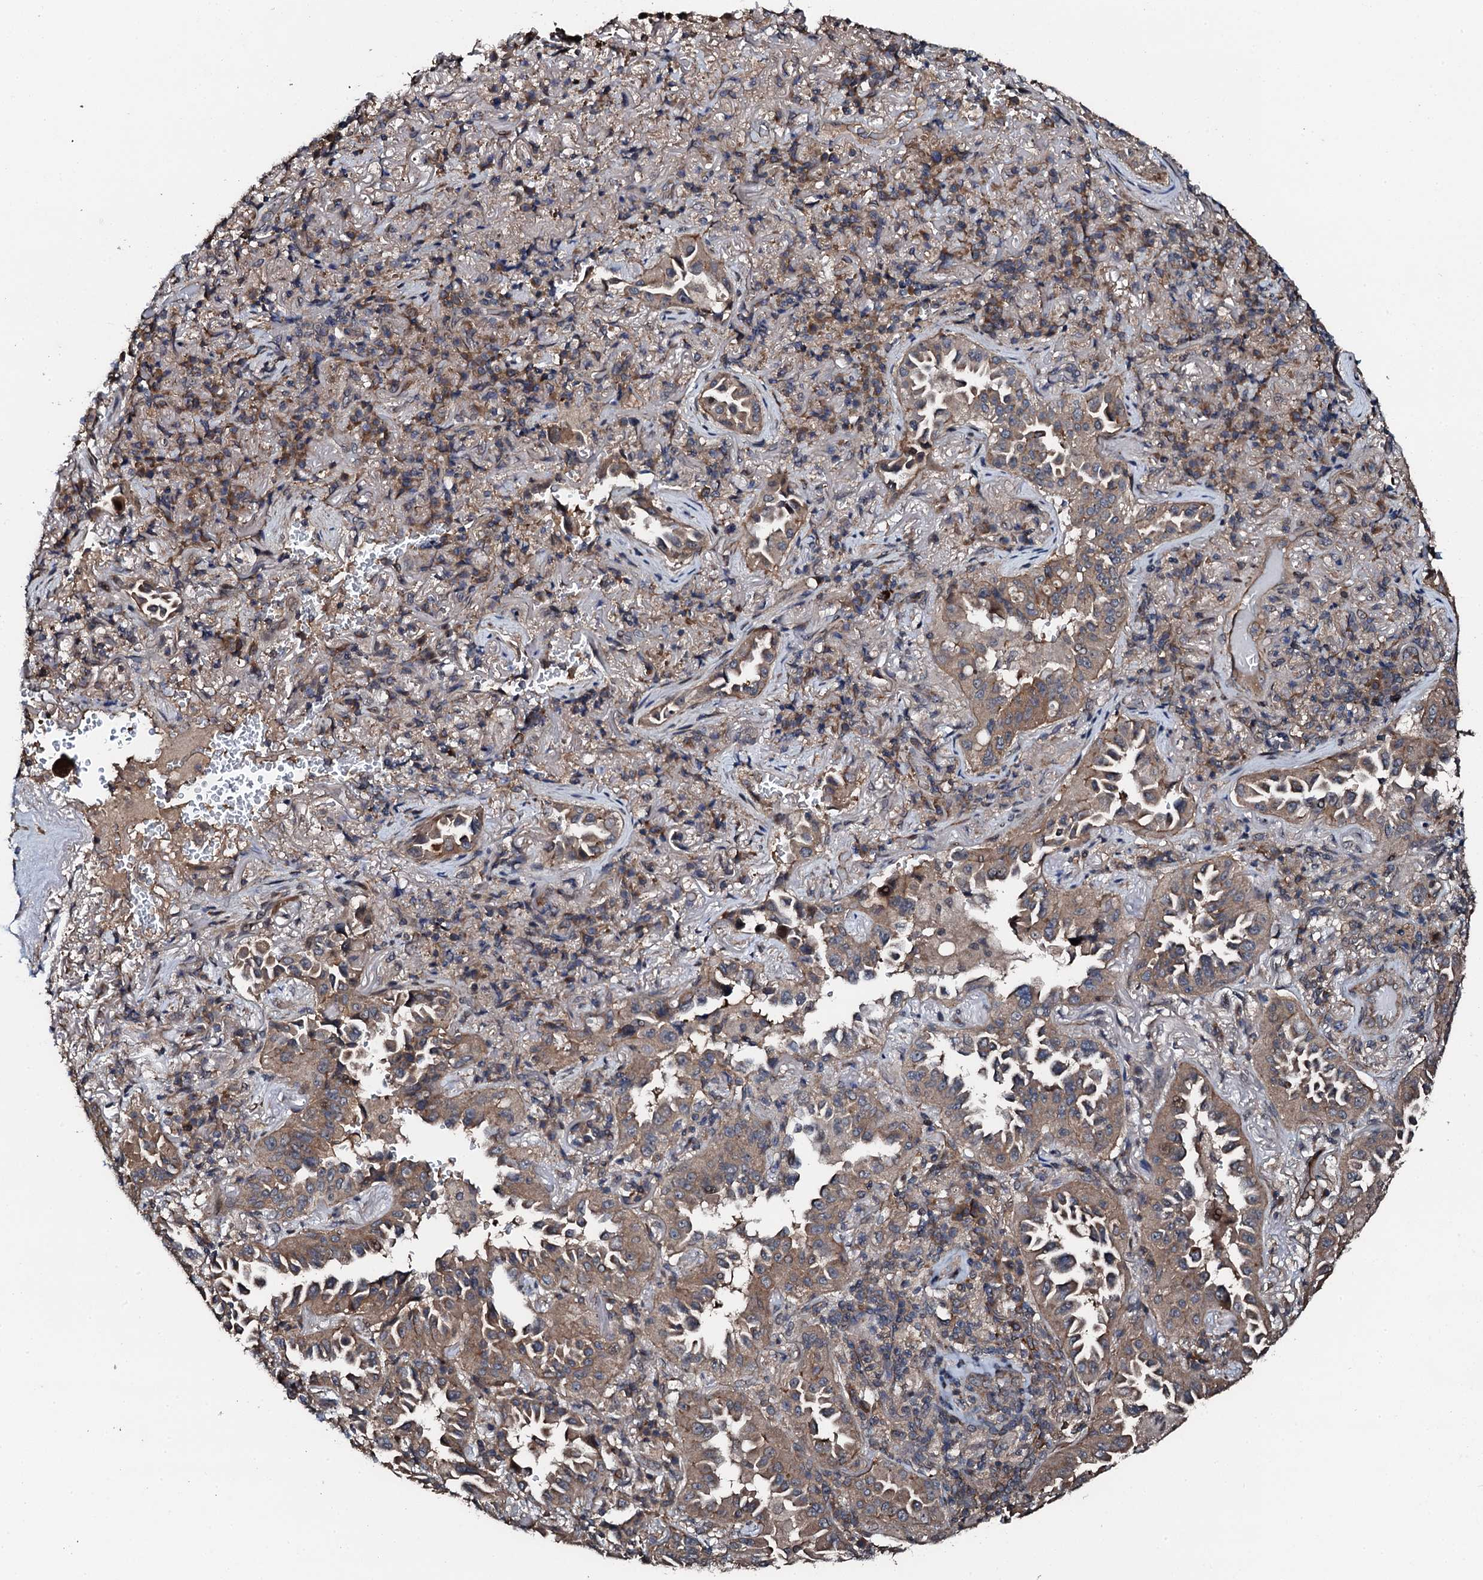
{"staining": {"intensity": "moderate", "quantity": ">75%", "location": "cytoplasmic/membranous"}, "tissue": "lung cancer", "cell_type": "Tumor cells", "image_type": "cancer", "snomed": [{"axis": "morphology", "description": "Adenocarcinoma, NOS"}, {"axis": "topography", "description": "Lung"}], "caption": "Protein expression by immunohistochemistry (IHC) shows moderate cytoplasmic/membranous expression in about >75% of tumor cells in lung cancer. (IHC, brightfield microscopy, high magnification).", "gene": "FLYWCH1", "patient": {"sex": "female", "age": 69}}